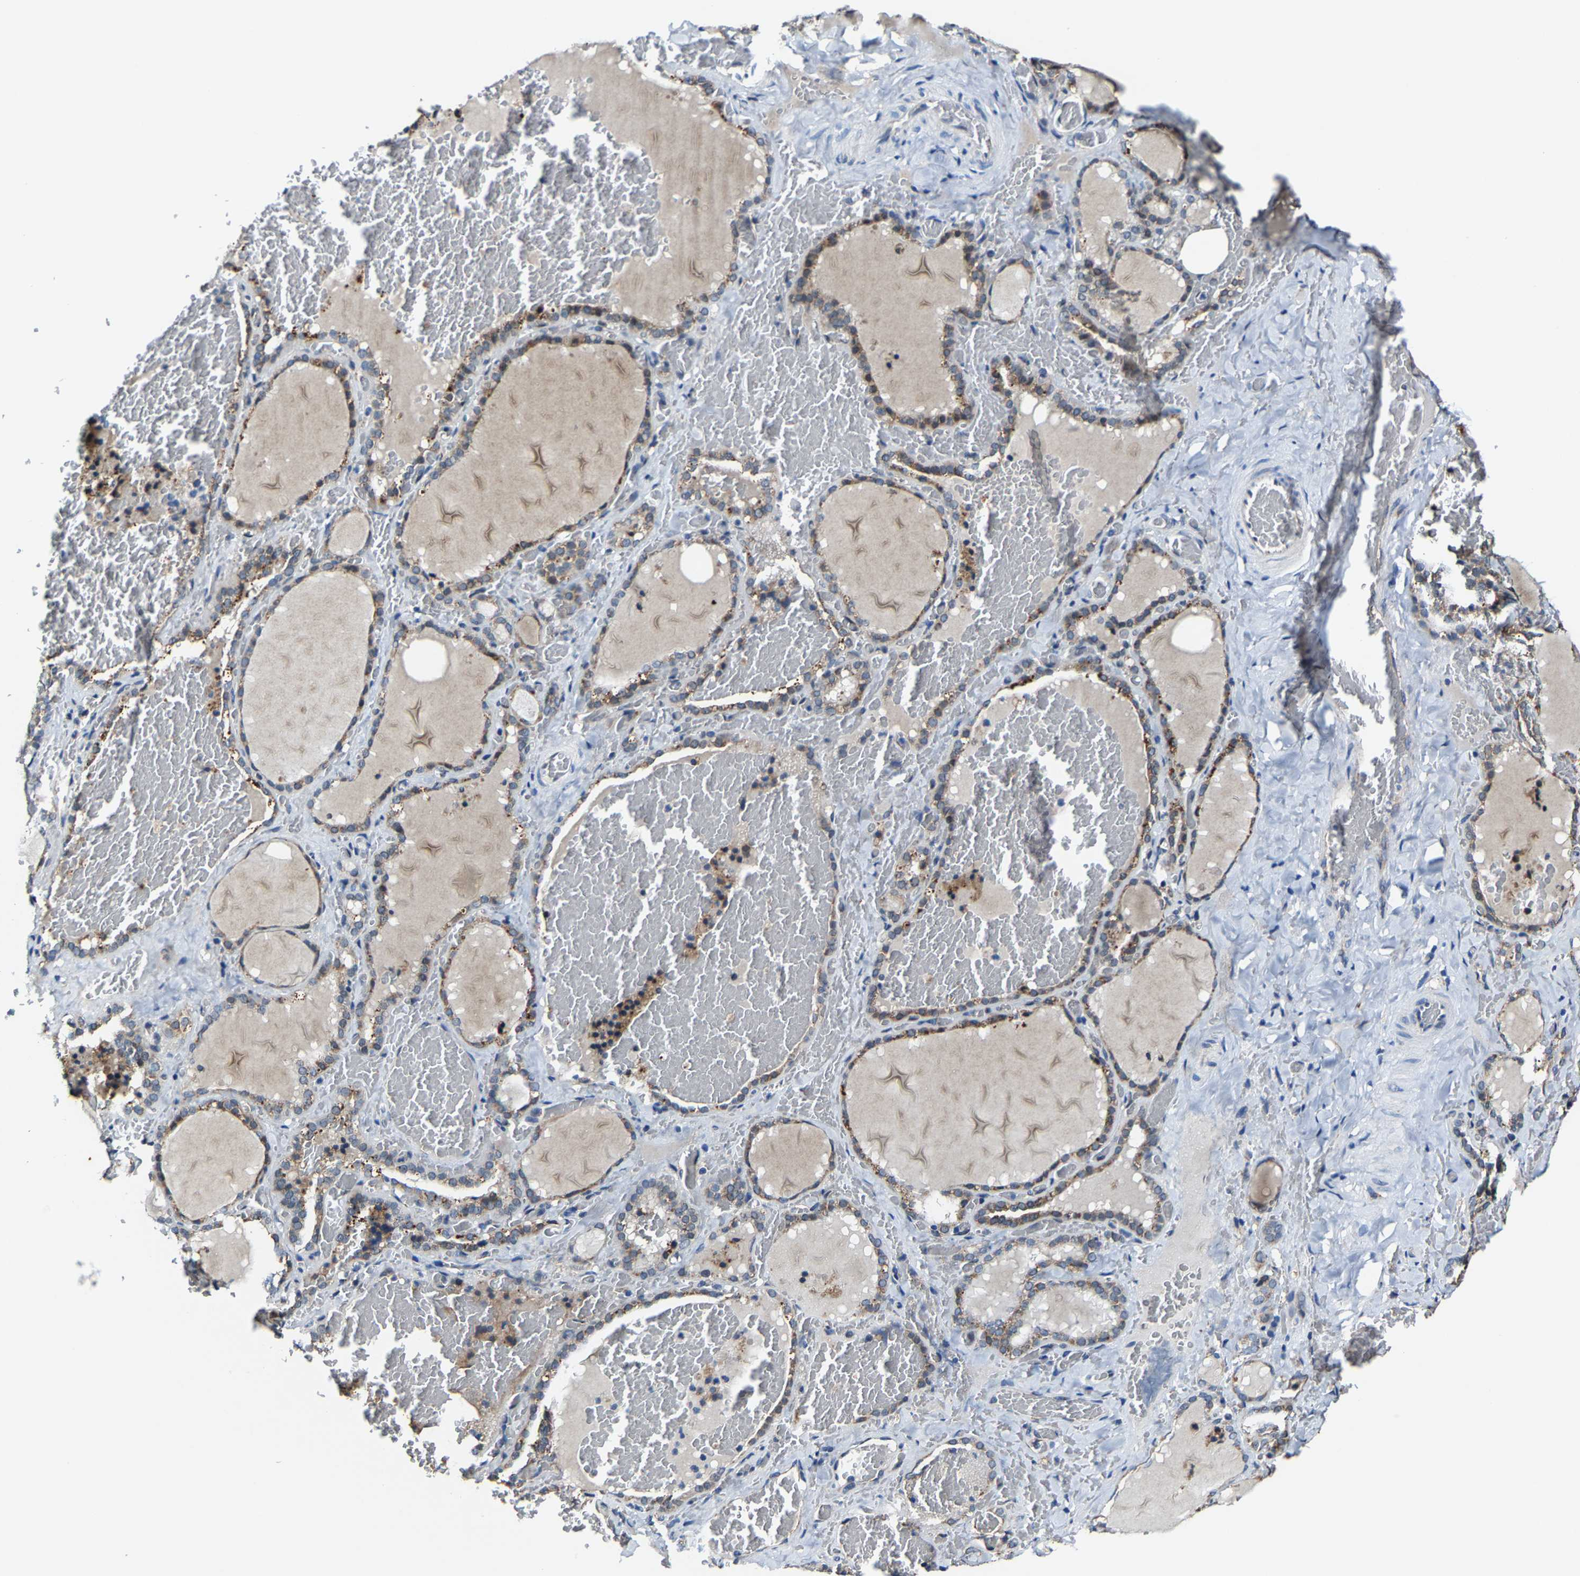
{"staining": {"intensity": "moderate", "quantity": "25%-75%", "location": "cytoplasmic/membranous"}, "tissue": "thyroid gland", "cell_type": "Glandular cells", "image_type": "normal", "snomed": [{"axis": "morphology", "description": "Normal tissue, NOS"}, {"axis": "topography", "description": "Thyroid gland"}], "caption": "Immunohistochemistry (DAB (3,3'-diaminobenzidine)) staining of normal thyroid gland exhibits moderate cytoplasmic/membranous protein expression in about 25%-75% of glandular cells.", "gene": "METTL1", "patient": {"sex": "female", "age": 22}}